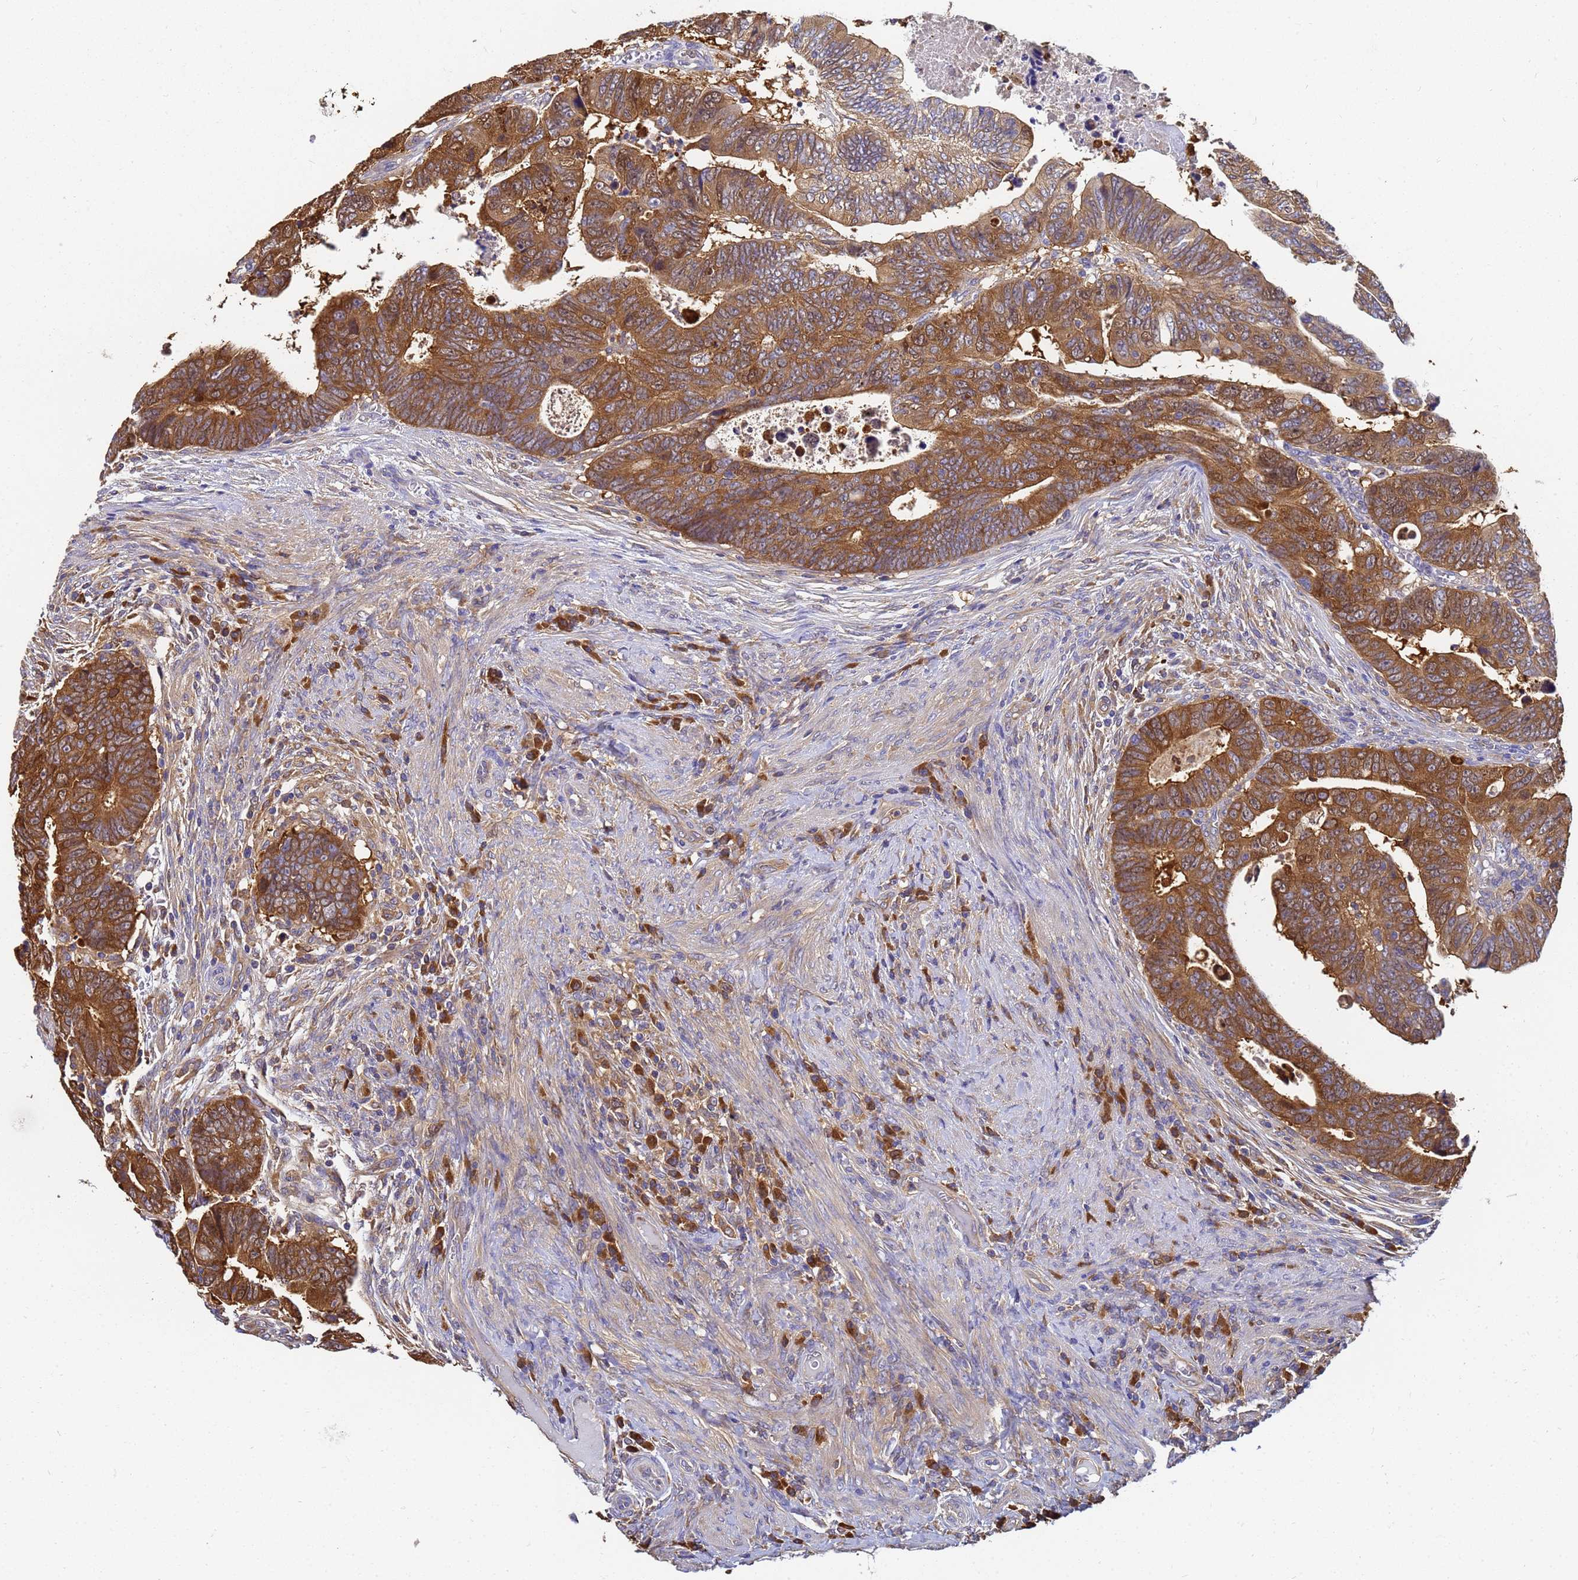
{"staining": {"intensity": "moderate", "quantity": ">75%", "location": "cytoplasmic/membranous"}, "tissue": "colorectal cancer", "cell_type": "Tumor cells", "image_type": "cancer", "snomed": [{"axis": "morphology", "description": "Normal tissue, NOS"}, {"axis": "morphology", "description": "Adenocarcinoma, NOS"}, {"axis": "topography", "description": "Rectum"}], "caption": "An image of colorectal cancer stained for a protein demonstrates moderate cytoplasmic/membranous brown staining in tumor cells.", "gene": "NME1-NME2", "patient": {"sex": "female", "age": 65}}